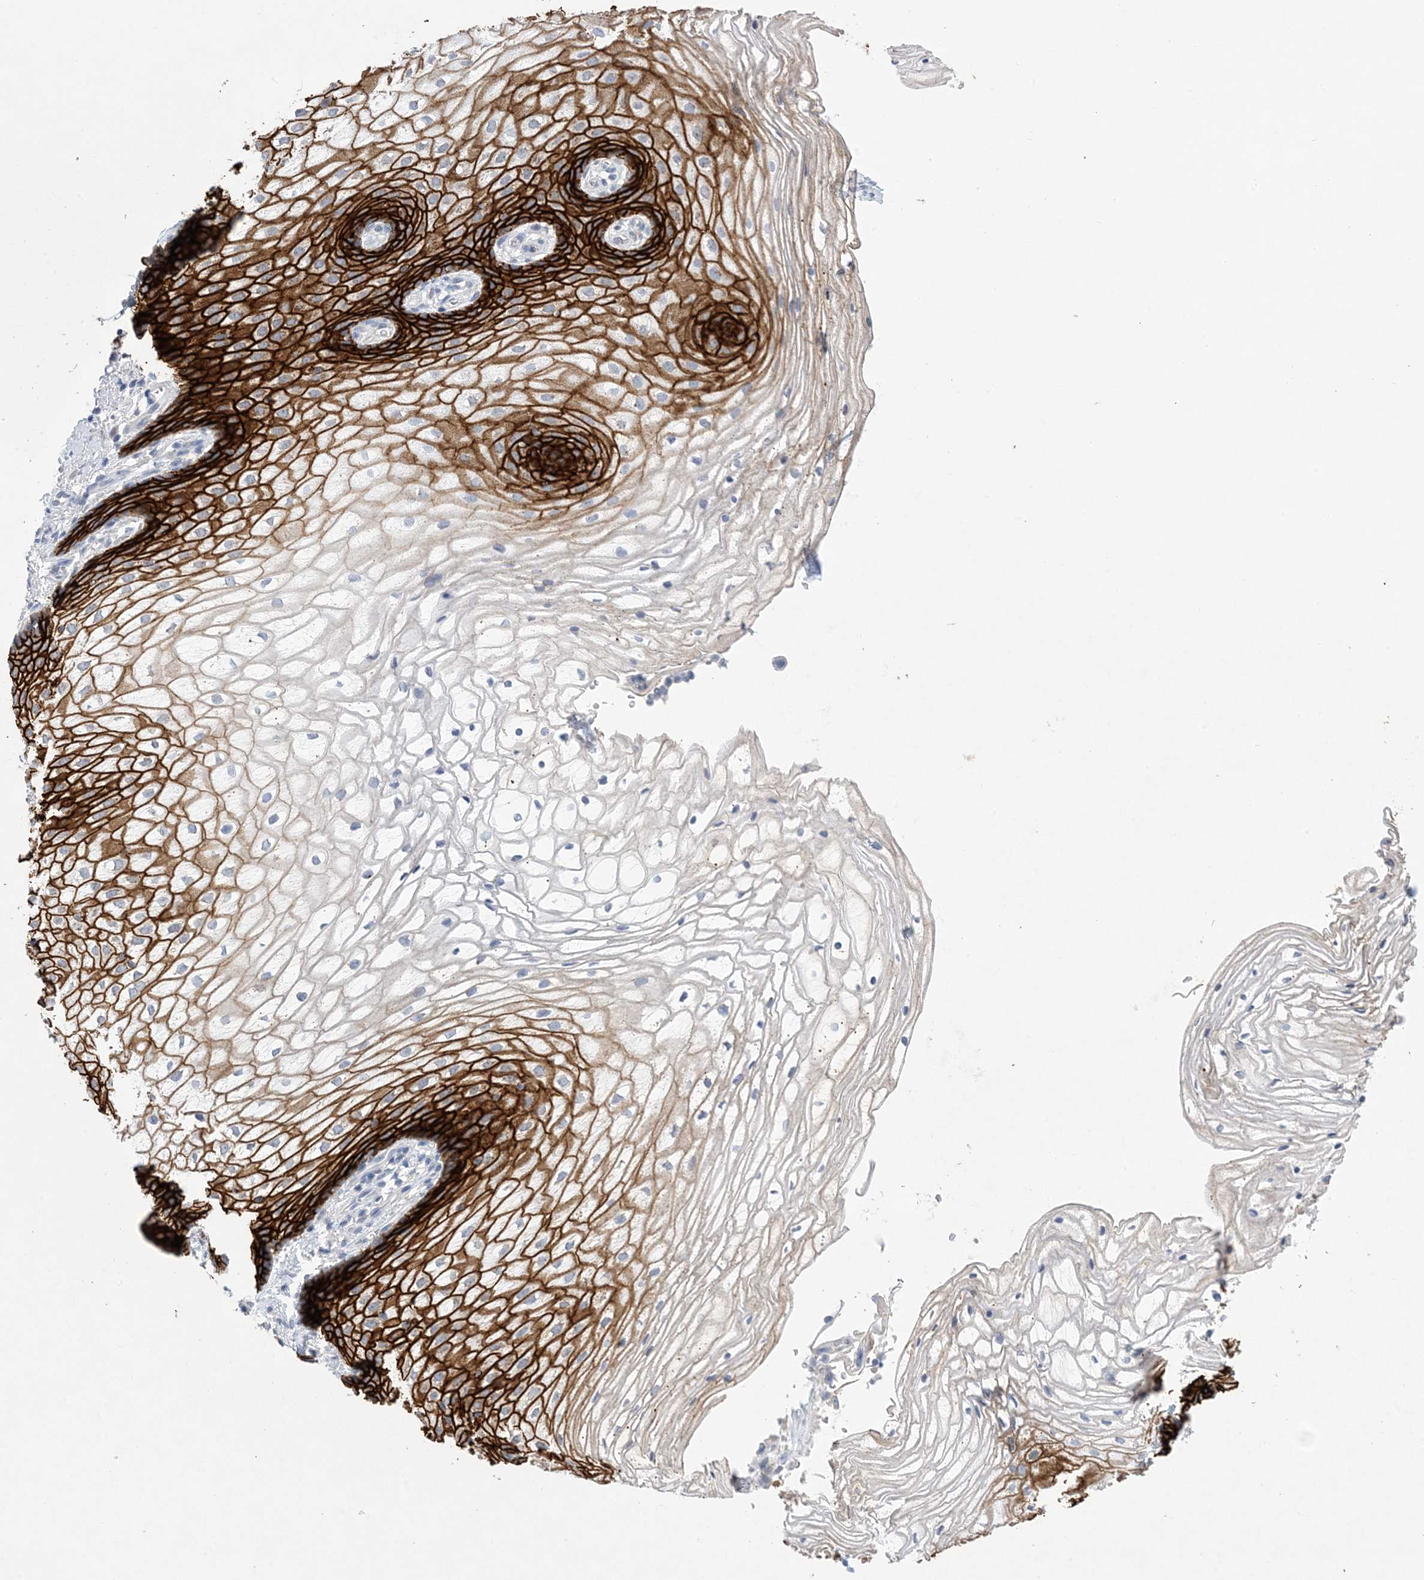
{"staining": {"intensity": "strong", "quantity": "25%-75%", "location": "cytoplasmic/membranous"}, "tissue": "vagina", "cell_type": "Squamous epithelial cells", "image_type": "normal", "snomed": [{"axis": "morphology", "description": "Normal tissue, NOS"}, {"axis": "topography", "description": "Vagina"}], "caption": "Brown immunohistochemical staining in normal vagina displays strong cytoplasmic/membranous expression in about 25%-75% of squamous epithelial cells.", "gene": "DSC3", "patient": {"sex": "female", "age": 60}}